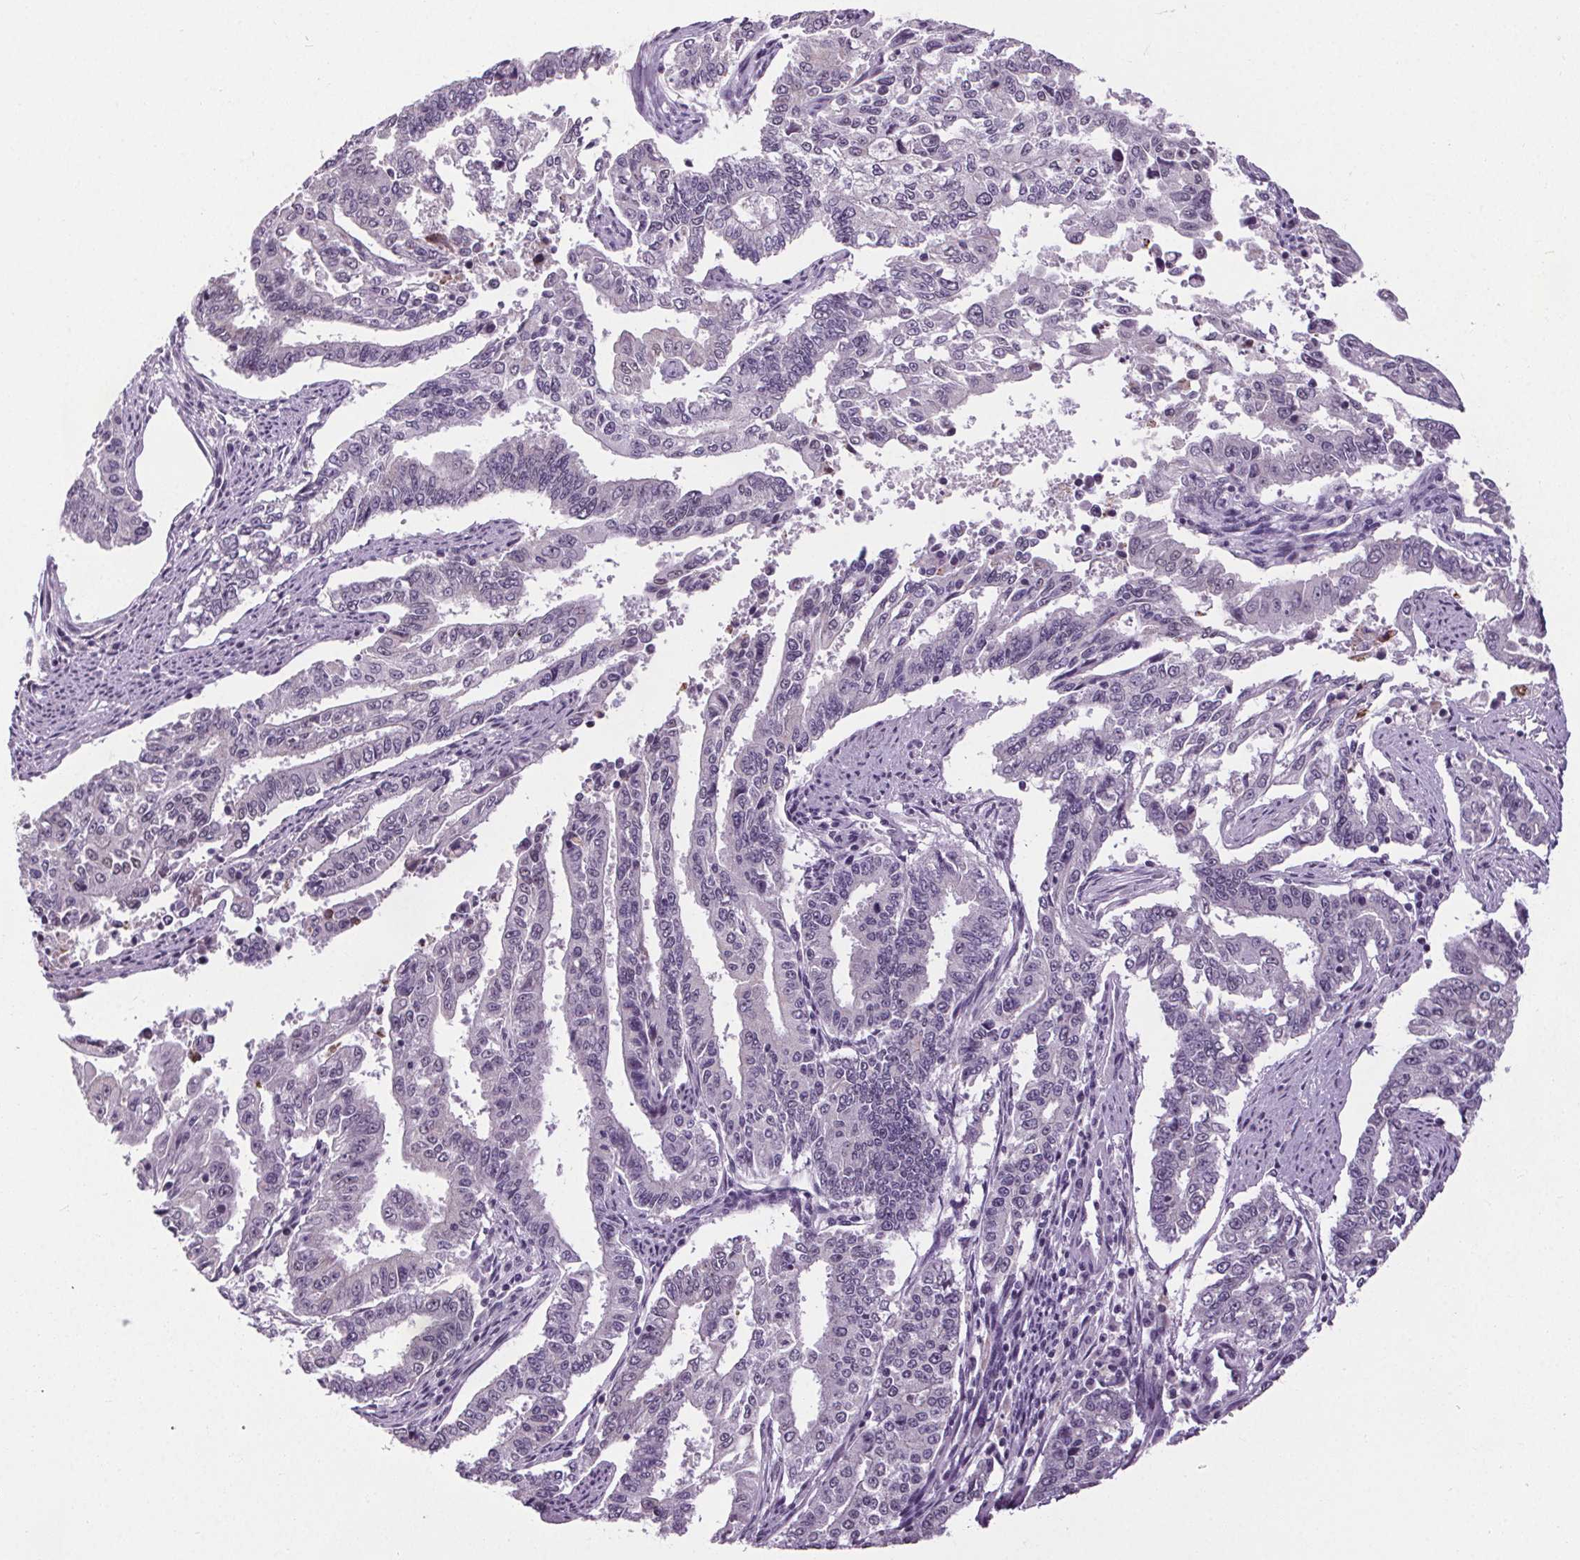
{"staining": {"intensity": "negative", "quantity": "none", "location": "none"}, "tissue": "endometrial cancer", "cell_type": "Tumor cells", "image_type": "cancer", "snomed": [{"axis": "morphology", "description": "Adenocarcinoma, NOS"}, {"axis": "topography", "description": "Uterus"}], "caption": "DAB immunohistochemical staining of endometrial cancer reveals no significant positivity in tumor cells. (Stains: DAB (3,3'-diaminobenzidine) immunohistochemistry (IHC) with hematoxylin counter stain, Microscopy: brightfield microscopy at high magnification).", "gene": "SLC2A9", "patient": {"sex": "female", "age": 59}}